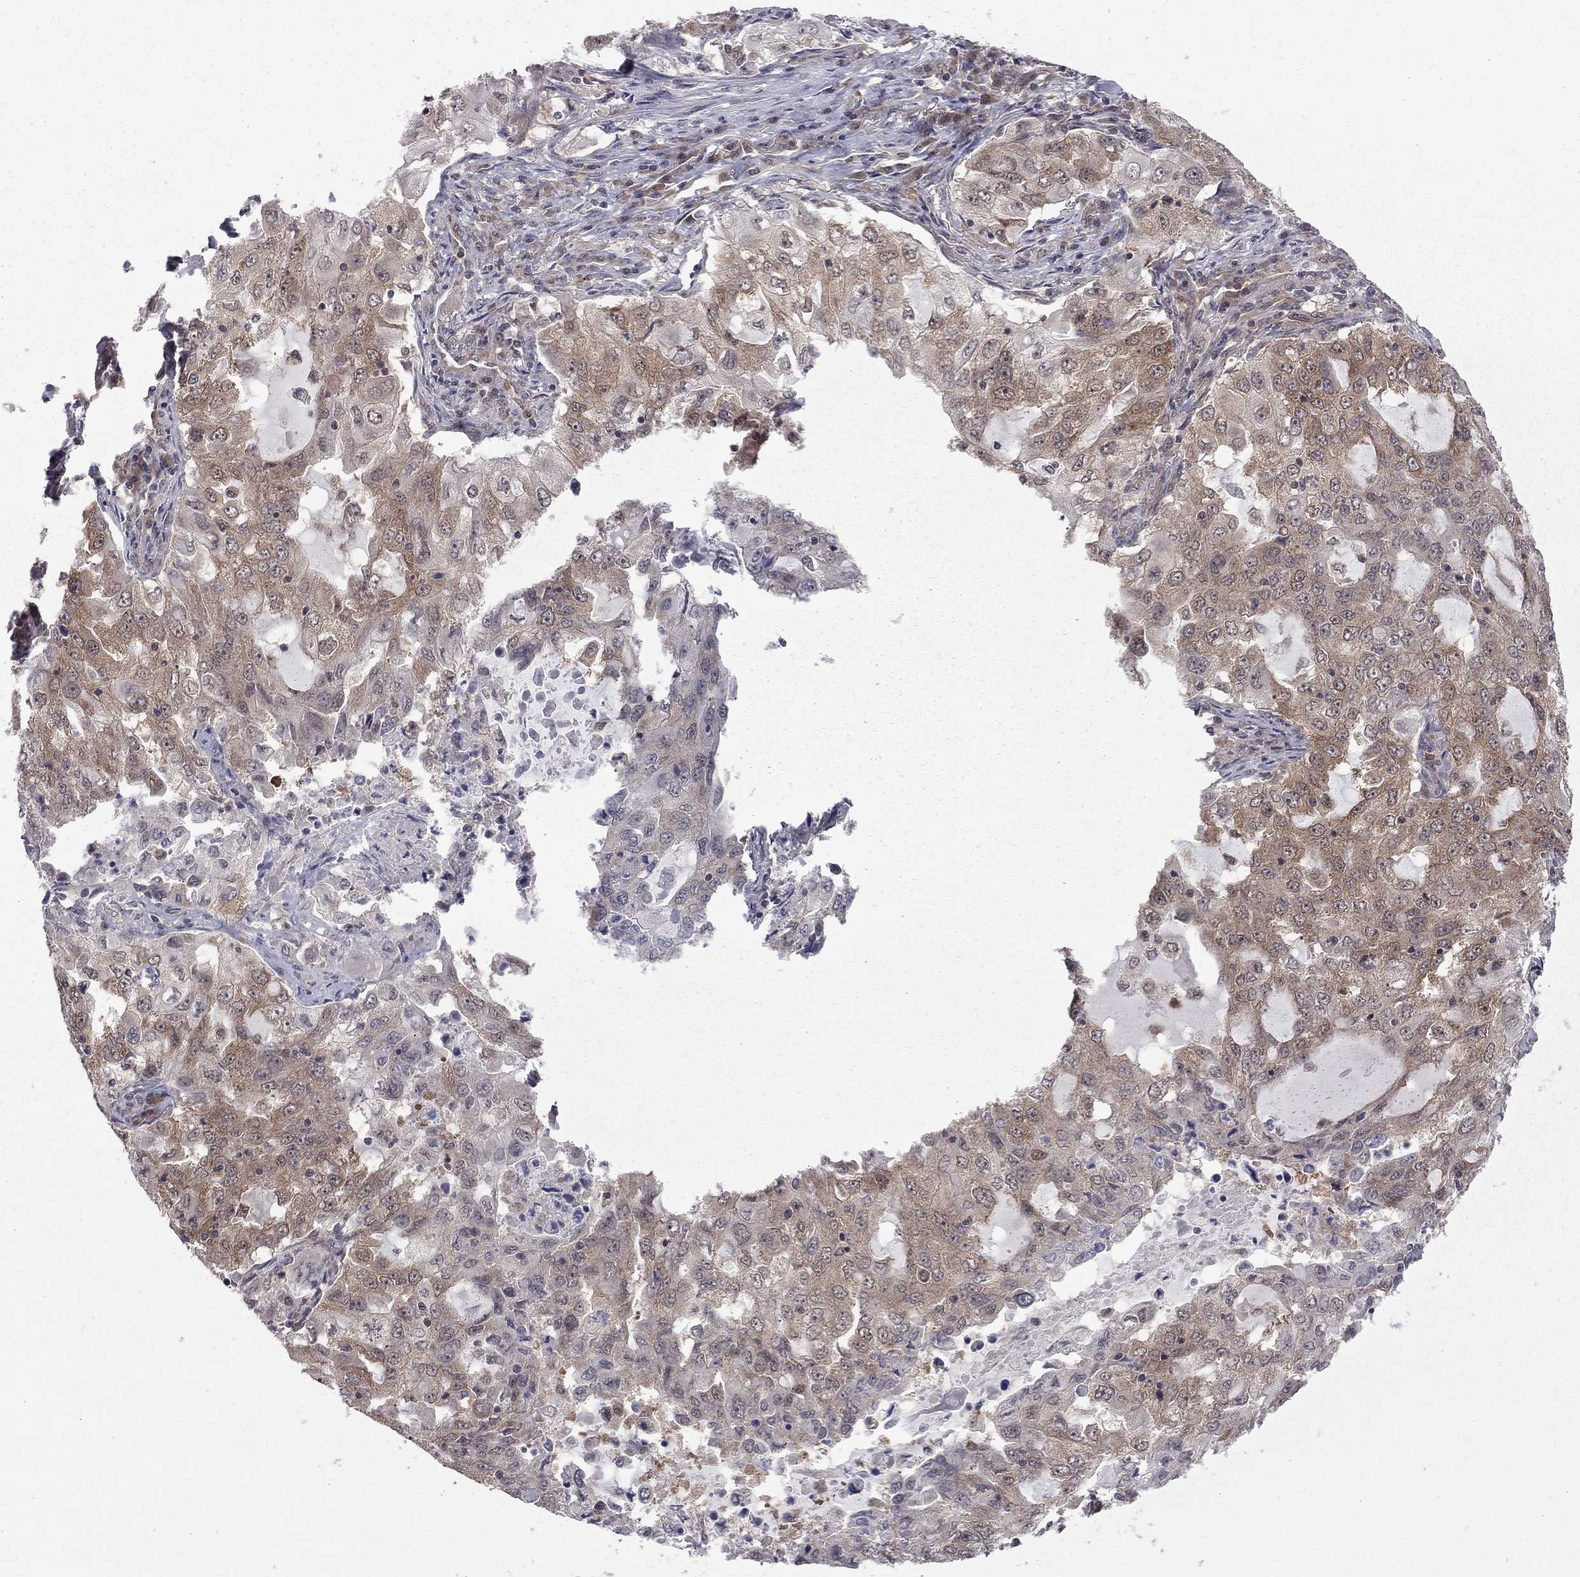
{"staining": {"intensity": "weak", "quantity": ">75%", "location": "cytoplasmic/membranous"}, "tissue": "lung cancer", "cell_type": "Tumor cells", "image_type": "cancer", "snomed": [{"axis": "morphology", "description": "Adenocarcinoma, NOS"}, {"axis": "topography", "description": "Lung"}], "caption": "DAB immunohistochemical staining of human lung adenocarcinoma reveals weak cytoplasmic/membranous protein positivity in approximately >75% of tumor cells. (DAB (3,3'-diaminobenzidine) = brown stain, brightfield microscopy at high magnification).", "gene": "NAA50", "patient": {"sex": "female", "age": 61}}